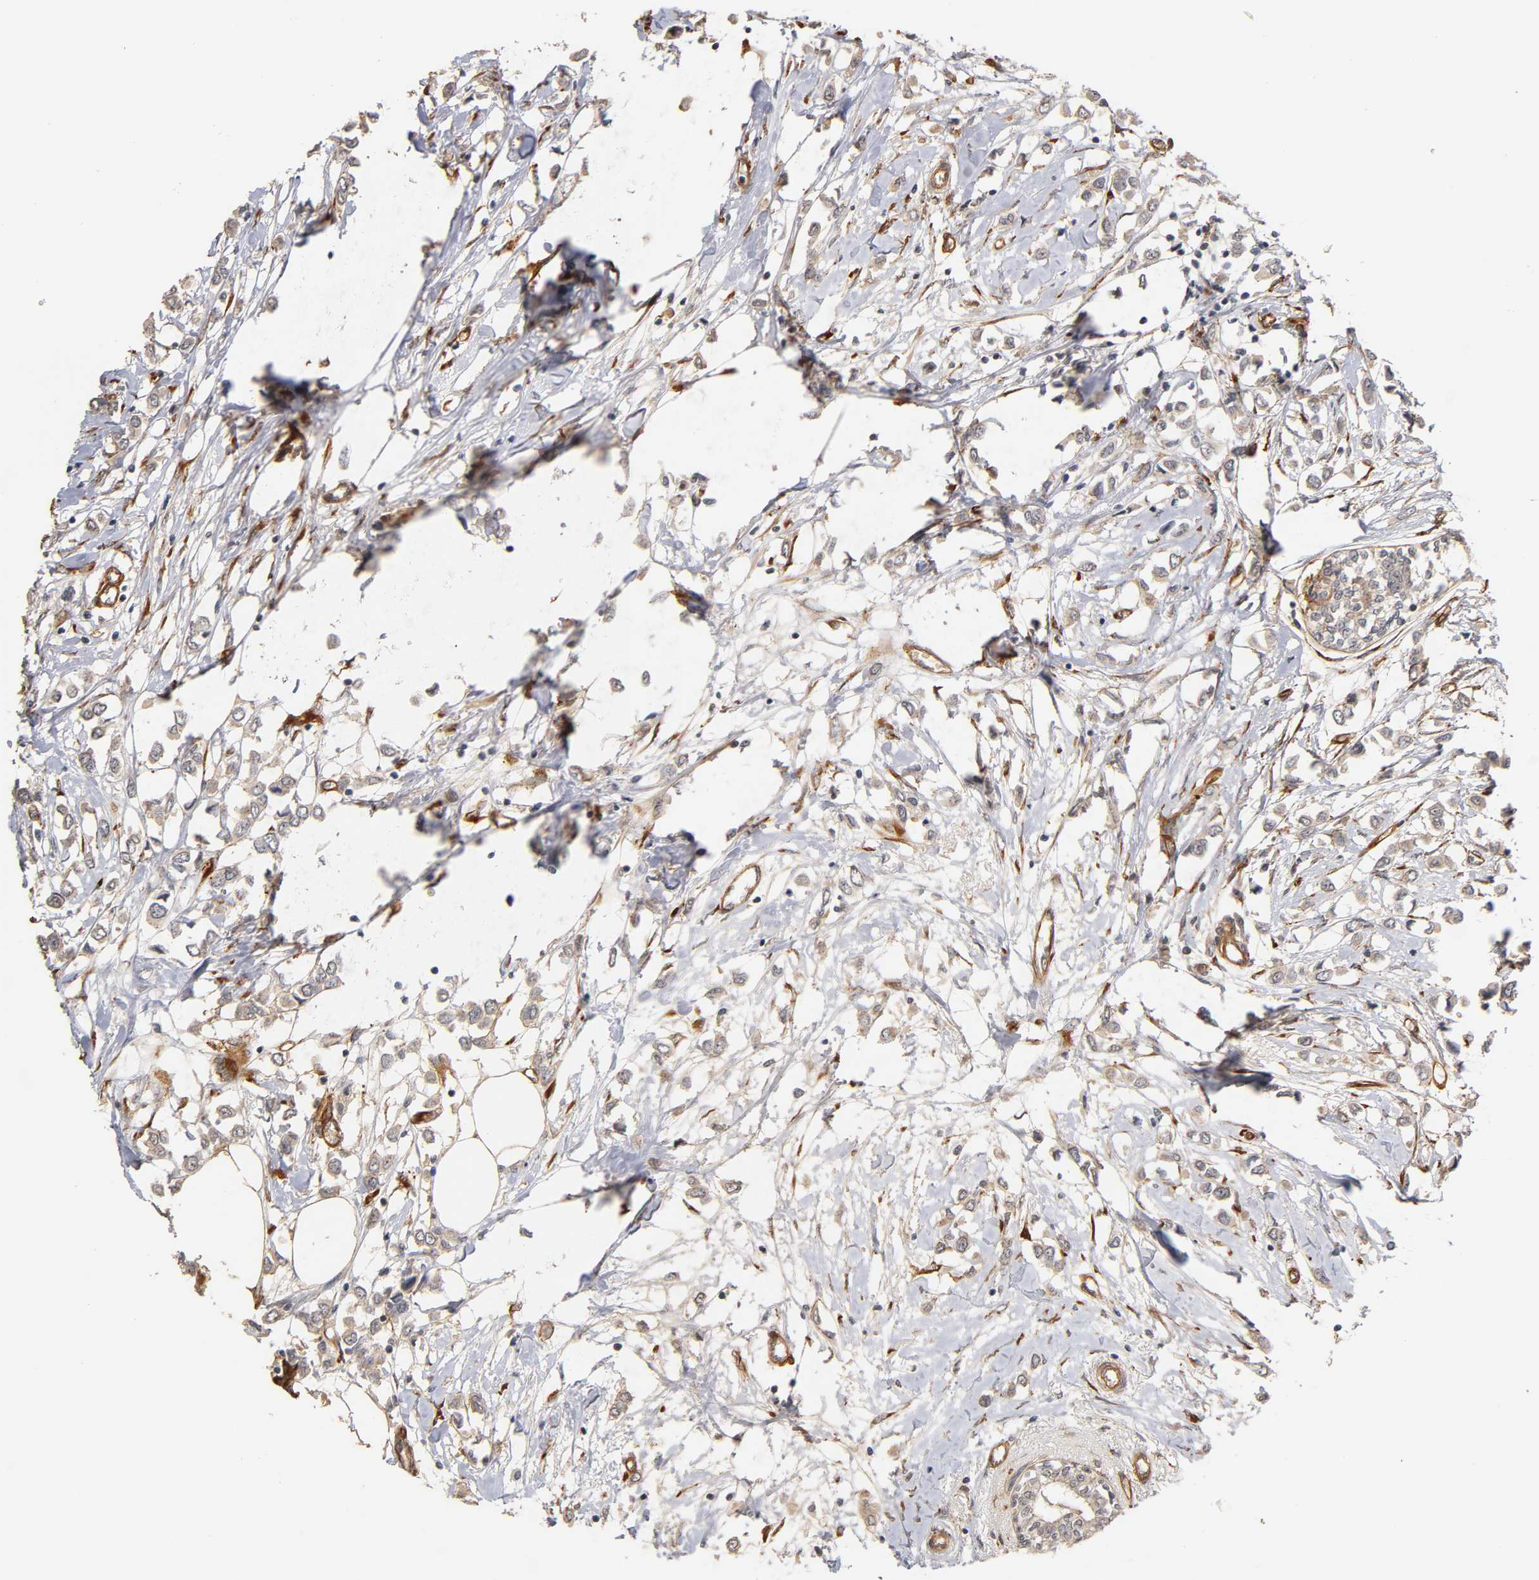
{"staining": {"intensity": "weak", "quantity": ">75%", "location": "cytoplasmic/membranous"}, "tissue": "breast cancer", "cell_type": "Tumor cells", "image_type": "cancer", "snomed": [{"axis": "morphology", "description": "Lobular carcinoma"}, {"axis": "topography", "description": "Breast"}], "caption": "IHC (DAB (3,3'-diaminobenzidine)) staining of human lobular carcinoma (breast) exhibits weak cytoplasmic/membranous protein staining in approximately >75% of tumor cells.", "gene": "LAMB1", "patient": {"sex": "female", "age": 51}}